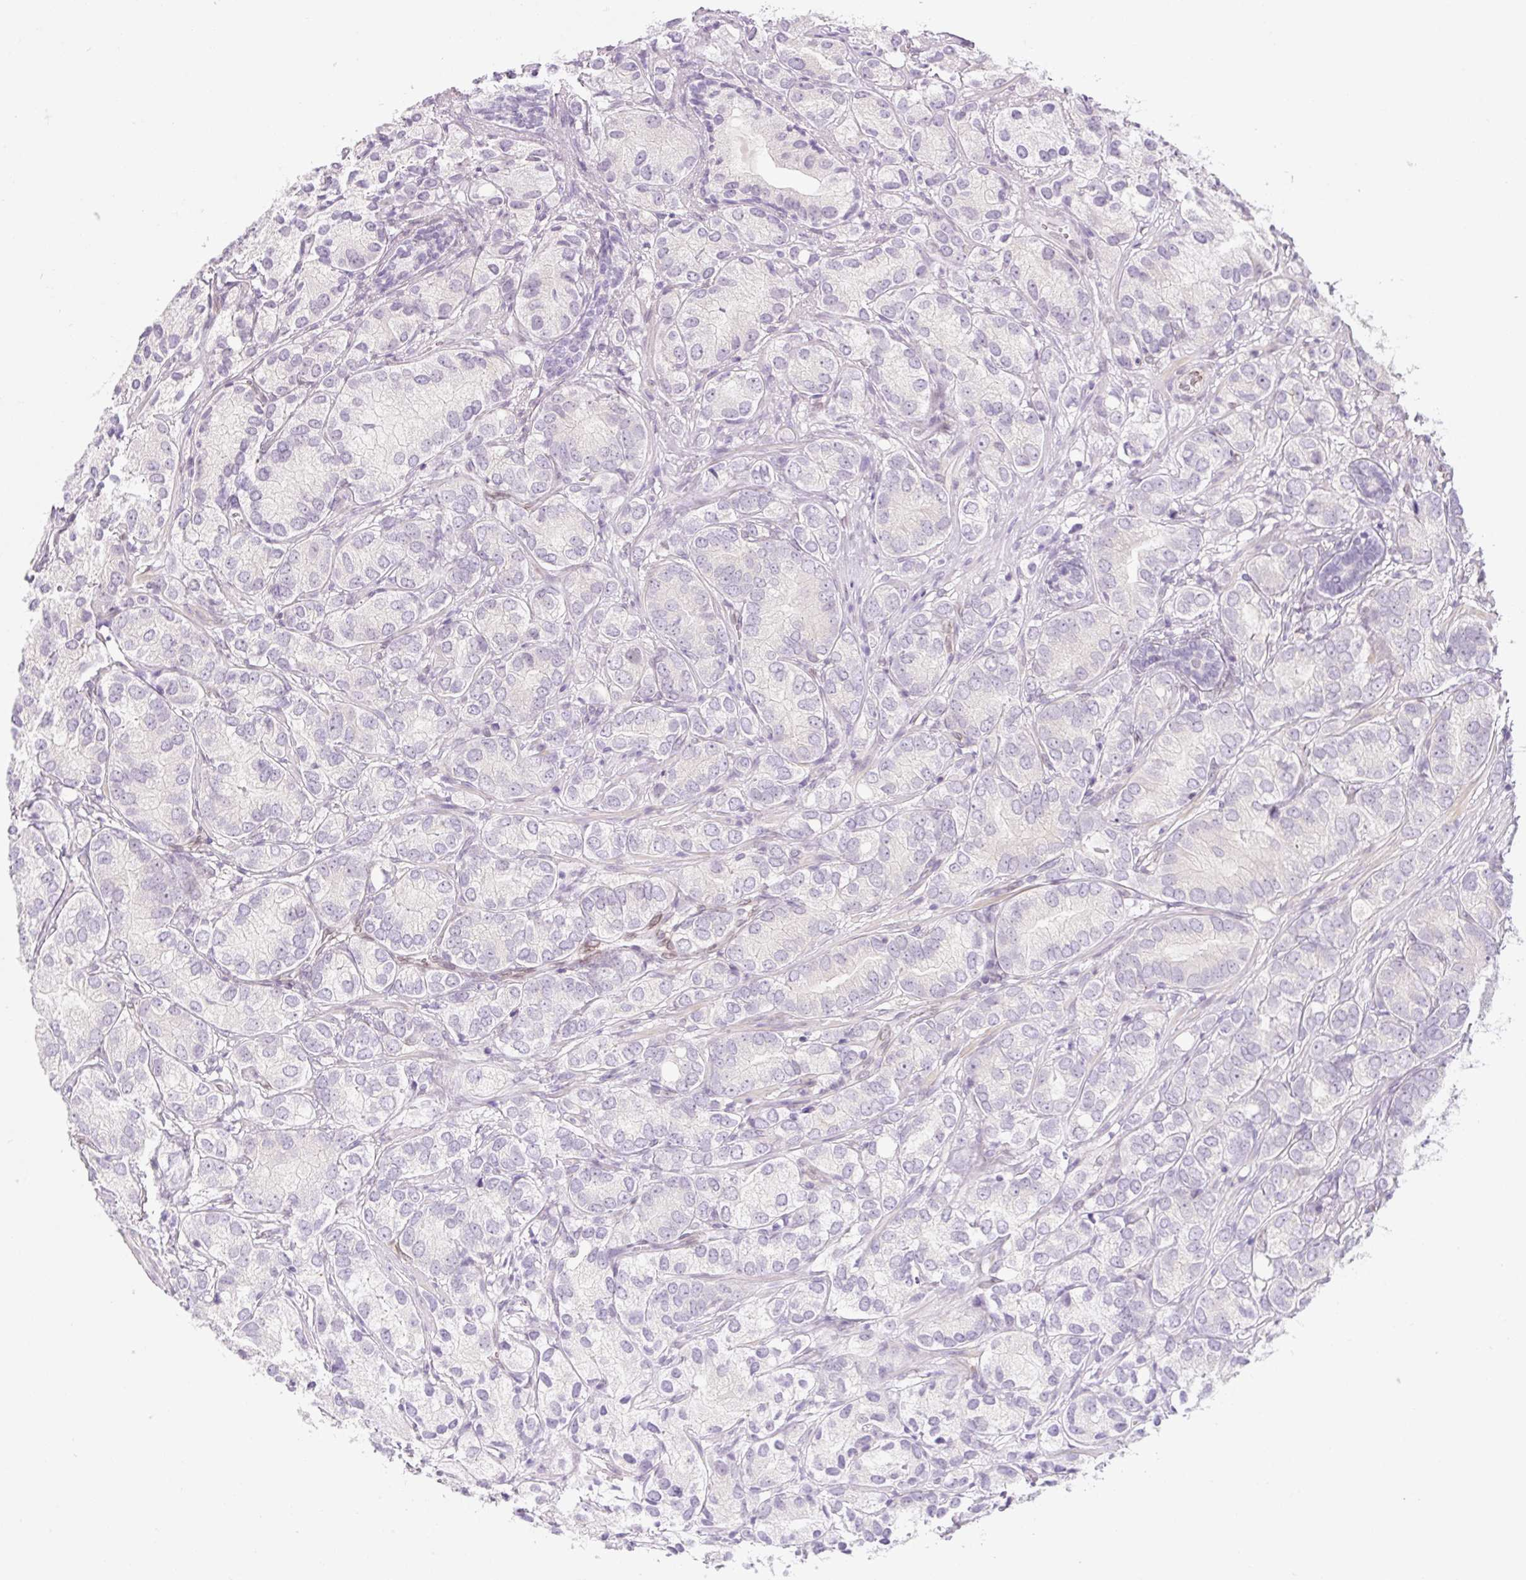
{"staining": {"intensity": "negative", "quantity": "none", "location": "none"}, "tissue": "prostate cancer", "cell_type": "Tumor cells", "image_type": "cancer", "snomed": [{"axis": "morphology", "description": "Adenocarcinoma, High grade"}, {"axis": "topography", "description": "Prostate"}], "caption": "This is an IHC histopathology image of prostate adenocarcinoma (high-grade). There is no expression in tumor cells.", "gene": "SYNE3", "patient": {"sex": "male", "age": 82}}